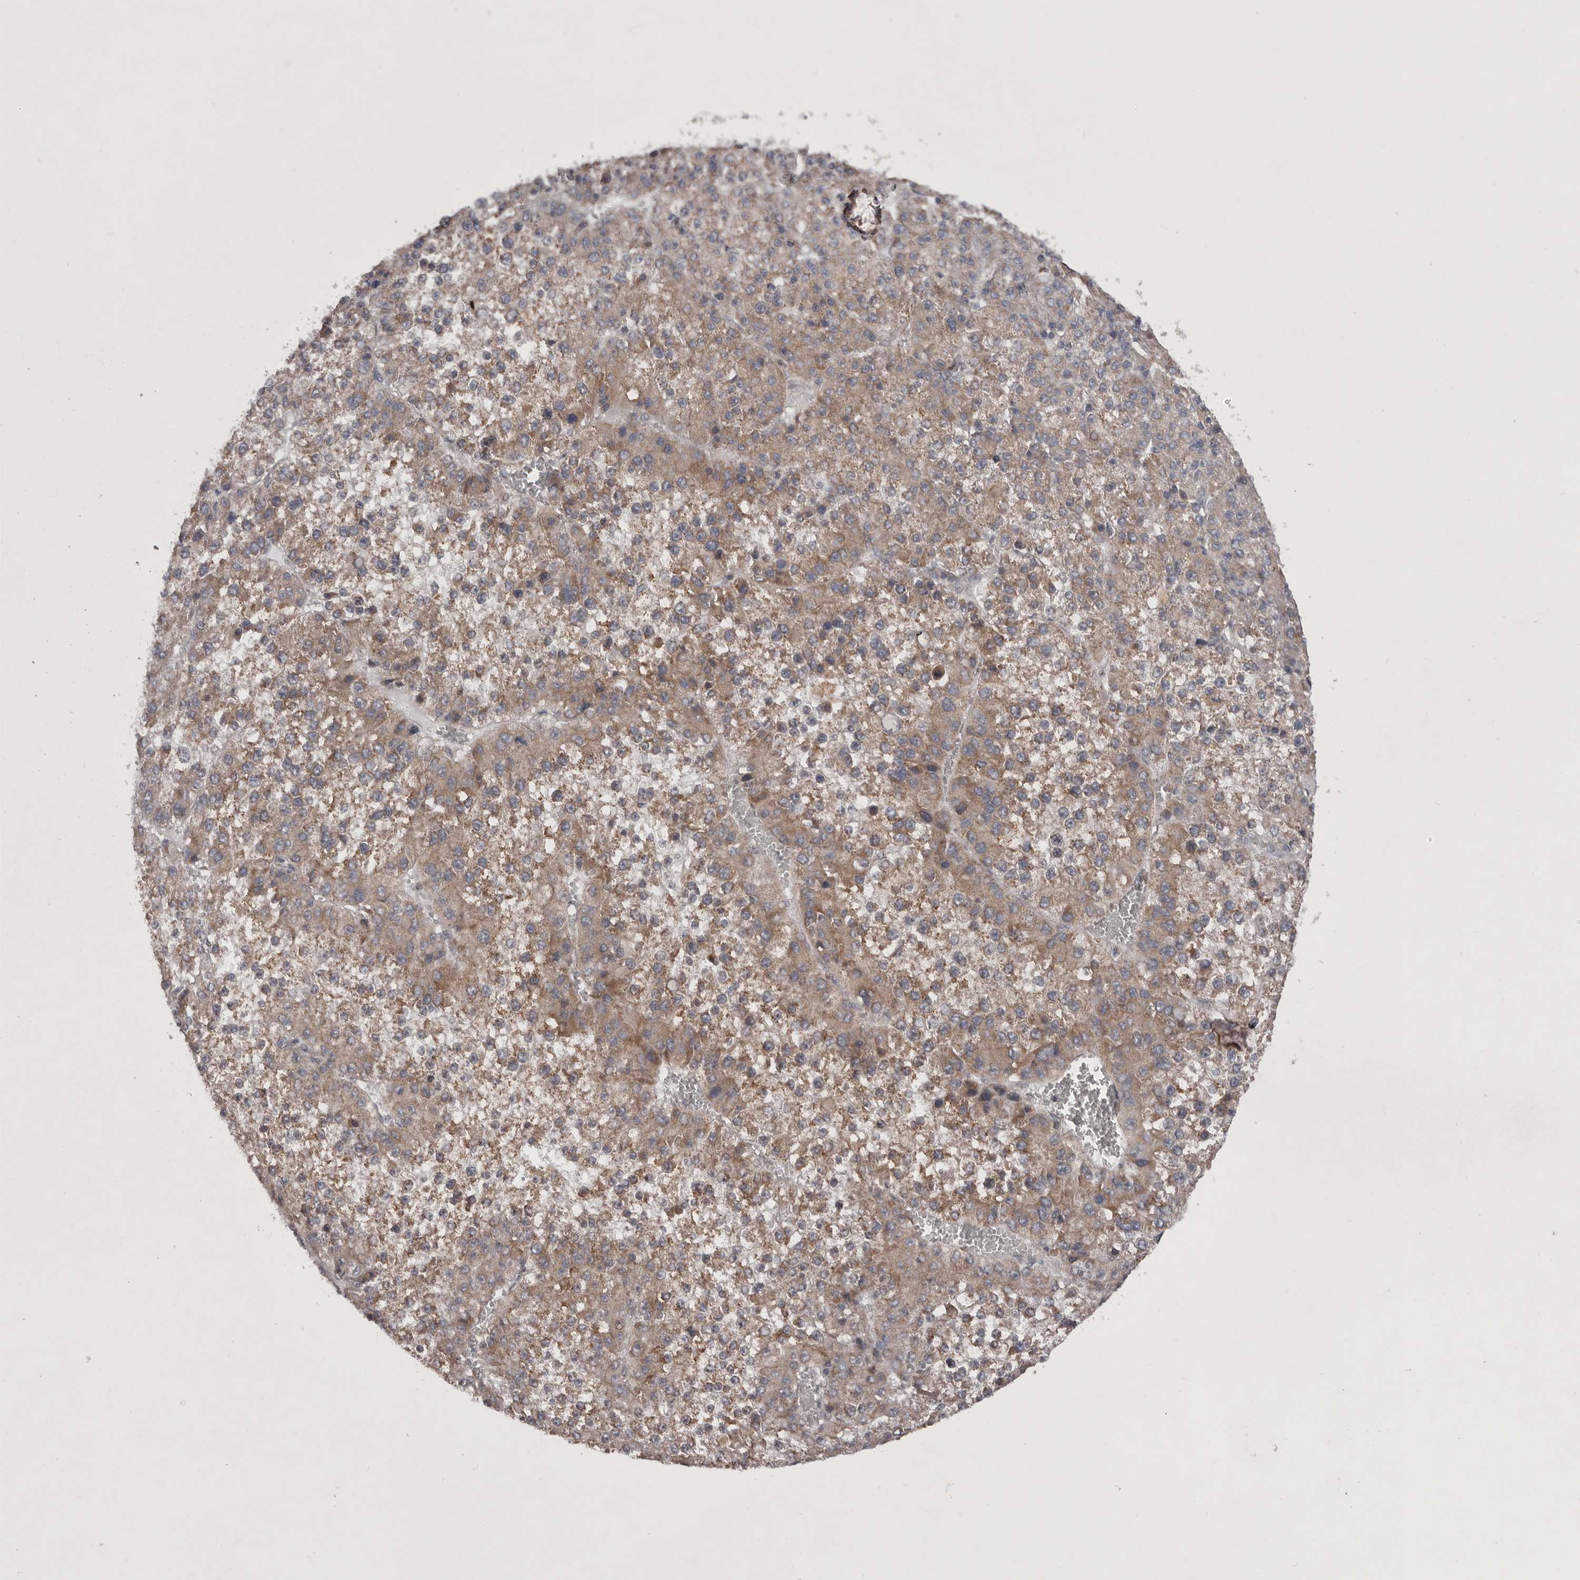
{"staining": {"intensity": "moderate", "quantity": ">75%", "location": "cytoplasmic/membranous"}, "tissue": "liver cancer", "cell_type": "Tumor cells", "image_type": "cancer", "snomed": [{"axis": "morphology", "description": "Carcinoma, Hepatocellular, NOS"}, {"axis": "topography", "description": "Liver"}], "caption": "The micrograph shows staining of hepatocellular carcinoma (liver), revealing moderate cytoplasmic/membranous protein expression (brown color) within tumor cells. (DAB (3,3'-diaminobenzidine) IHC with brightfield microscopy, high magnification).", "gene": "GADD45B", "patient": {"sex": "female", "age": 73}}